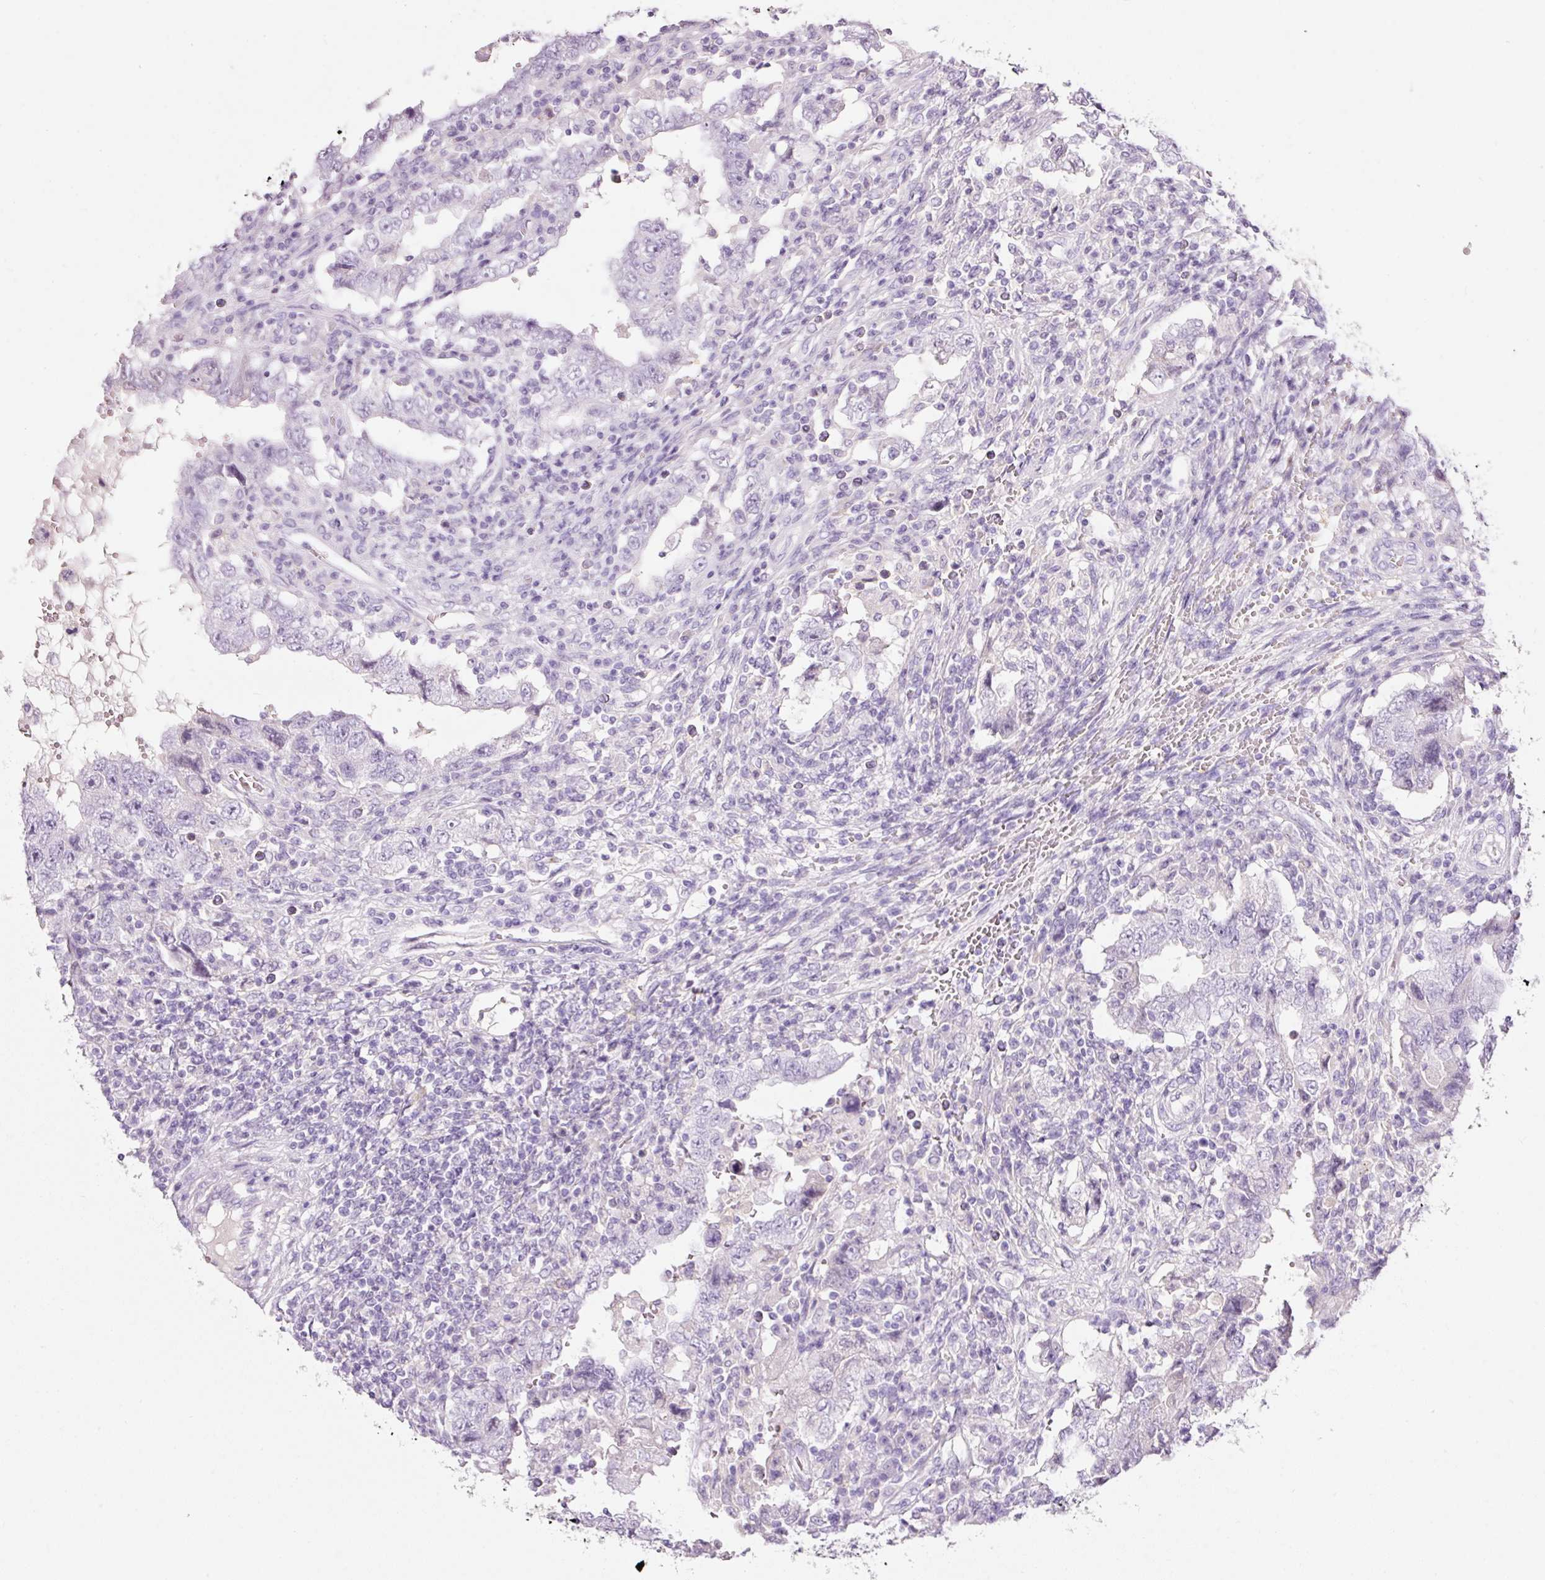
{"staining": {"intensity": "negative", "quantity": "none", "location": "none"}, "tissue": "testis cancer", "cell_type": "Tumor cells", "image_type": "cancer", "snomed": [{"axis": "morphology", "description": "Carcinoma, Embryonal, NOS"}, {"axis": "topography", "description": "Testis"}], "caption": "An immunohistochemistry histopathology image of embryonal carcinoma (testis) is shown. There is no staining in tumor cells of embryonal carcinoma (testis).", "gene": "DNM1", "patient": {"sex": "male", "age": 26}}